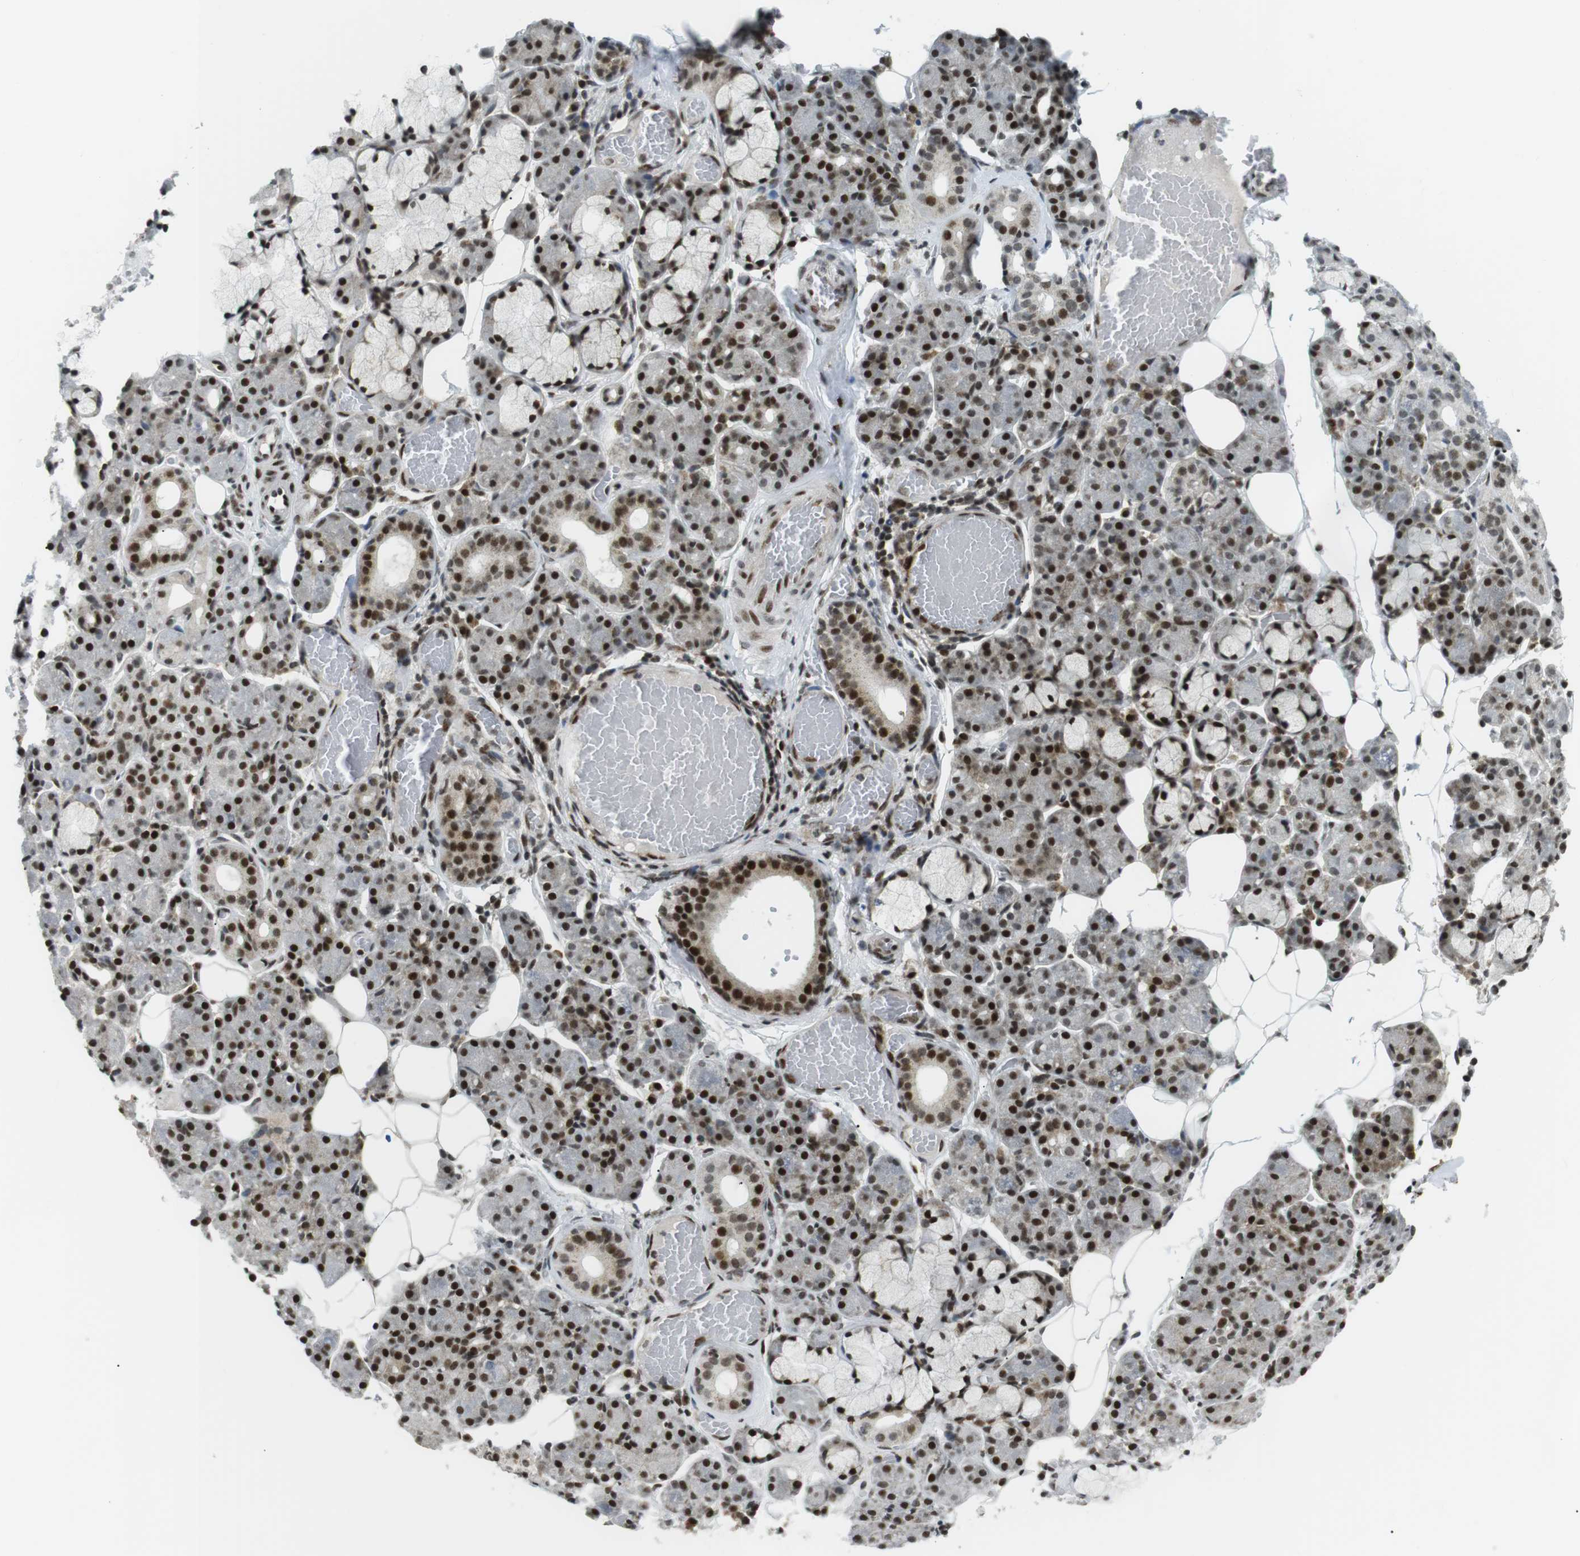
{"staining": {"intensity": "strong", "quantity": "25%-75%", "location": "nuclear"}, "tissue": "salivary gland", "cell_type": "Glandular cells", "image_type": "normal", "snomed": [{"axis": "morphology", "description": "Normal tissue, NOS"}, {"axis": "topography", "description": "Salivary gland"}], "caption": "Brown immunohistochemical staining in unremarkable human salivary gland exhibits strong nuclear positivity in approximately 25%-75% of glandular cells.", "gene": "CDC27", "patient": {"sex": "male", "age": 63}}